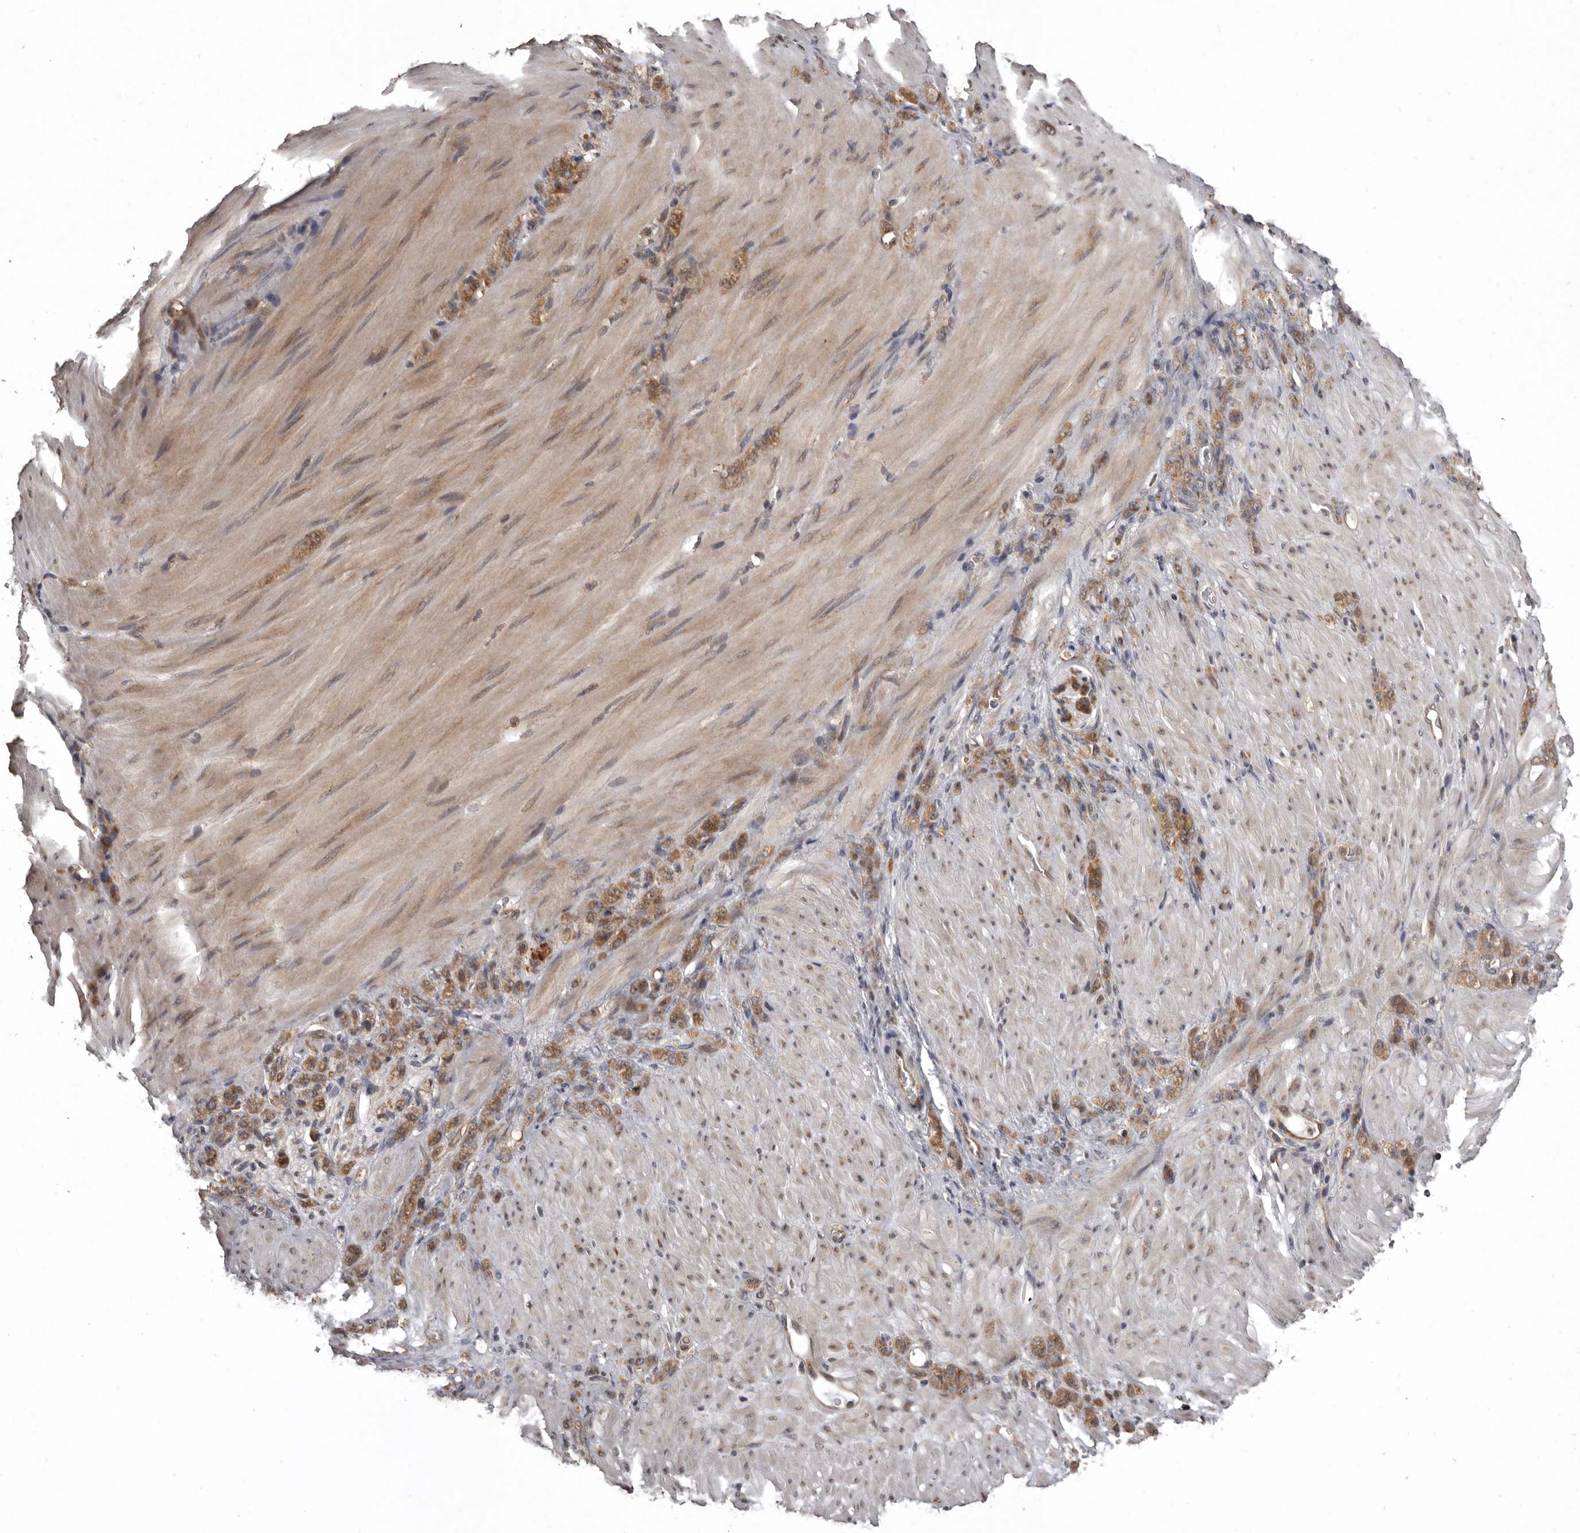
{"staining": {"intensity": "moderate", "quantity": ">75%", "location": "cytoplasmic/membranous"}, "tissue": "stomach cancer", "cell_type": "Tumor cells", "image_type": "cancer", "snomed": [{"axis": "morphology", "description": "Normal tissue, NOS"}, {"axis": "morphology", "description": "Adenocarcinoma, NOS"}, {"axis": "topography", "description": "Stomach"}], "caption": "Immunohistochemical staining of stomach cancer reveals medium levels of moderate cytoplasmic/membranous protein staining in approximately >75% of tumor cells.", "gene": "DARS1", "patient": {"sex": "male", "age": 82}}